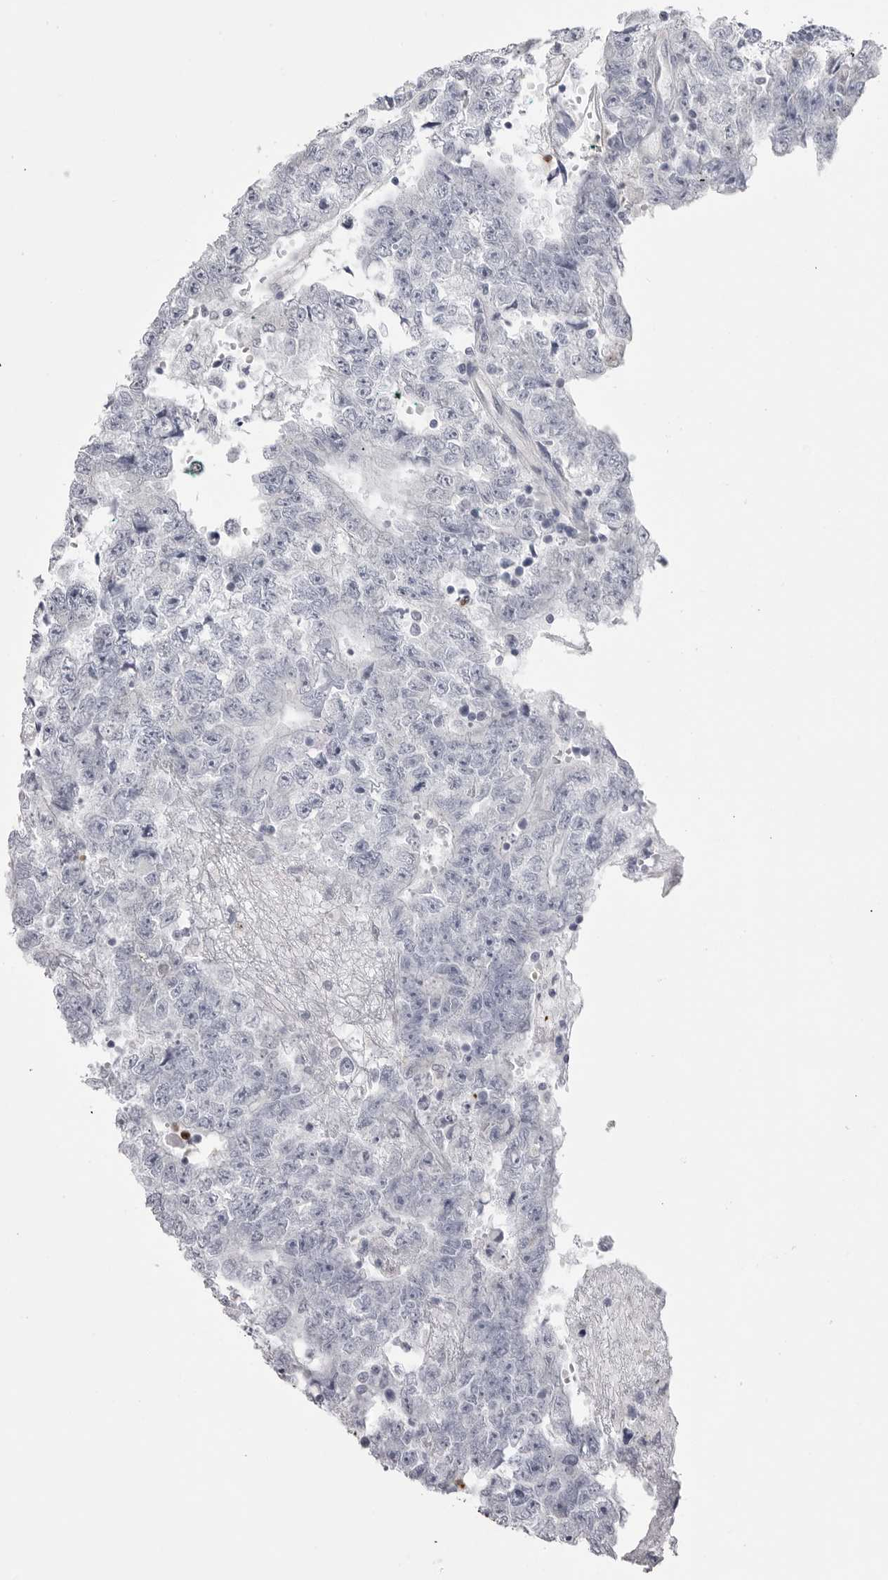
{"staining": {"intensity": "negative", "quantity": "none", "location": "none"}, "tissue": "testis cancer", "cell_type": "Tumor cells", "image_type": "cancer", "snomed": [{"axis": "morphology", "description": "Carcinoma, Embryonal, NOS"}, {"axis": "topography", "description": "Testis"}], "caption": "High magnification brightfield microscopy of testis cancer stained with DAB (brown) and counterstained with hematoxylin (blue): tumor cells show no significant expression.", "gene": "STAP2", "patient": {"sex": "male", "age": 25}}